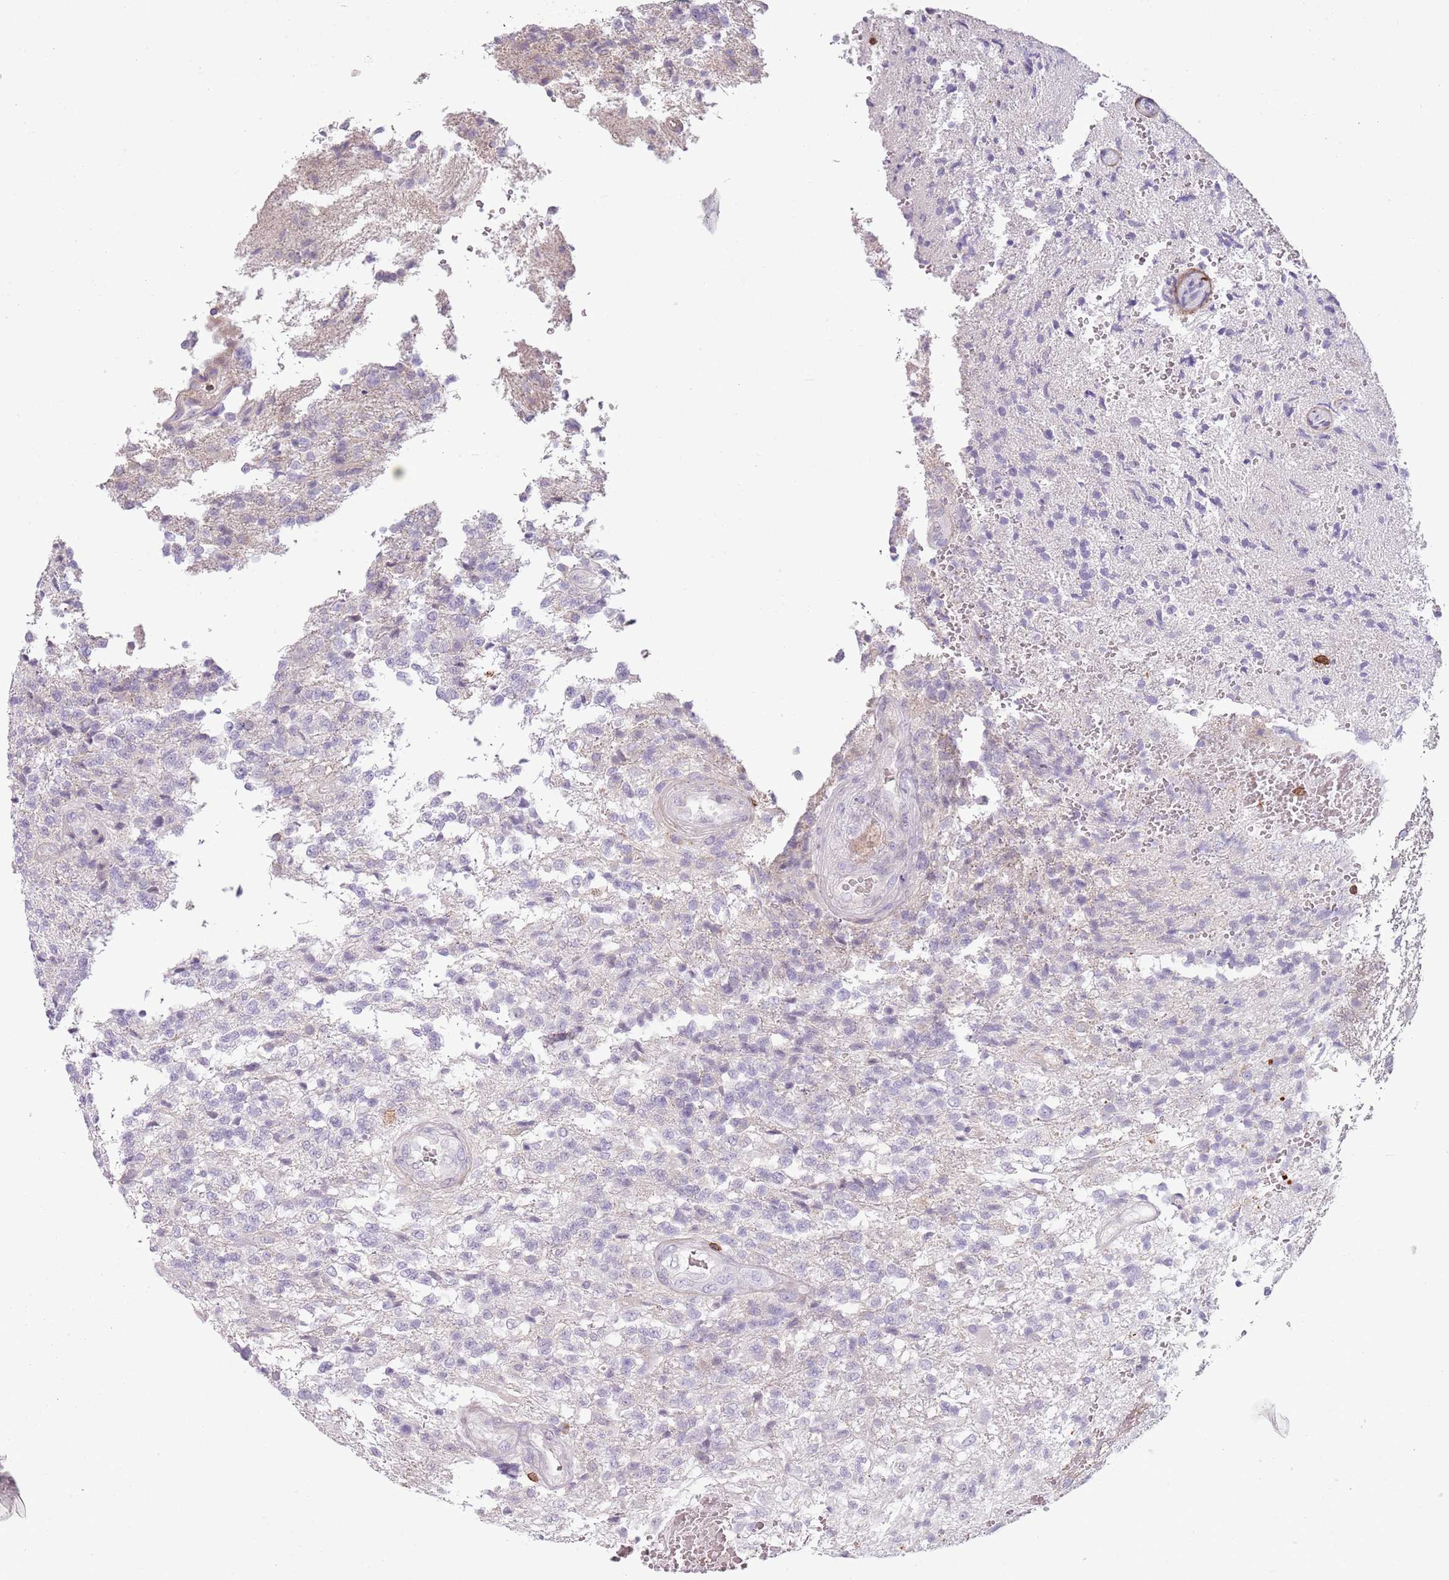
{"staining": {"intensity": "negative", "quantity": "none", "location": "none"}, "tissue": "glioma", "cell_type": "Tumor cells", "image_type": "cancer", "snomed": [{"axis": "morphology", "description": "Glioma, malignant, High grade"}, {"axis": "topography", "description": "Brain"}], "caption": "Micrograph shows no significant protein positivity in tumor cells of glioma.", "gene": "ZNF583", "patient": {"sex": "male", "age": 56}}